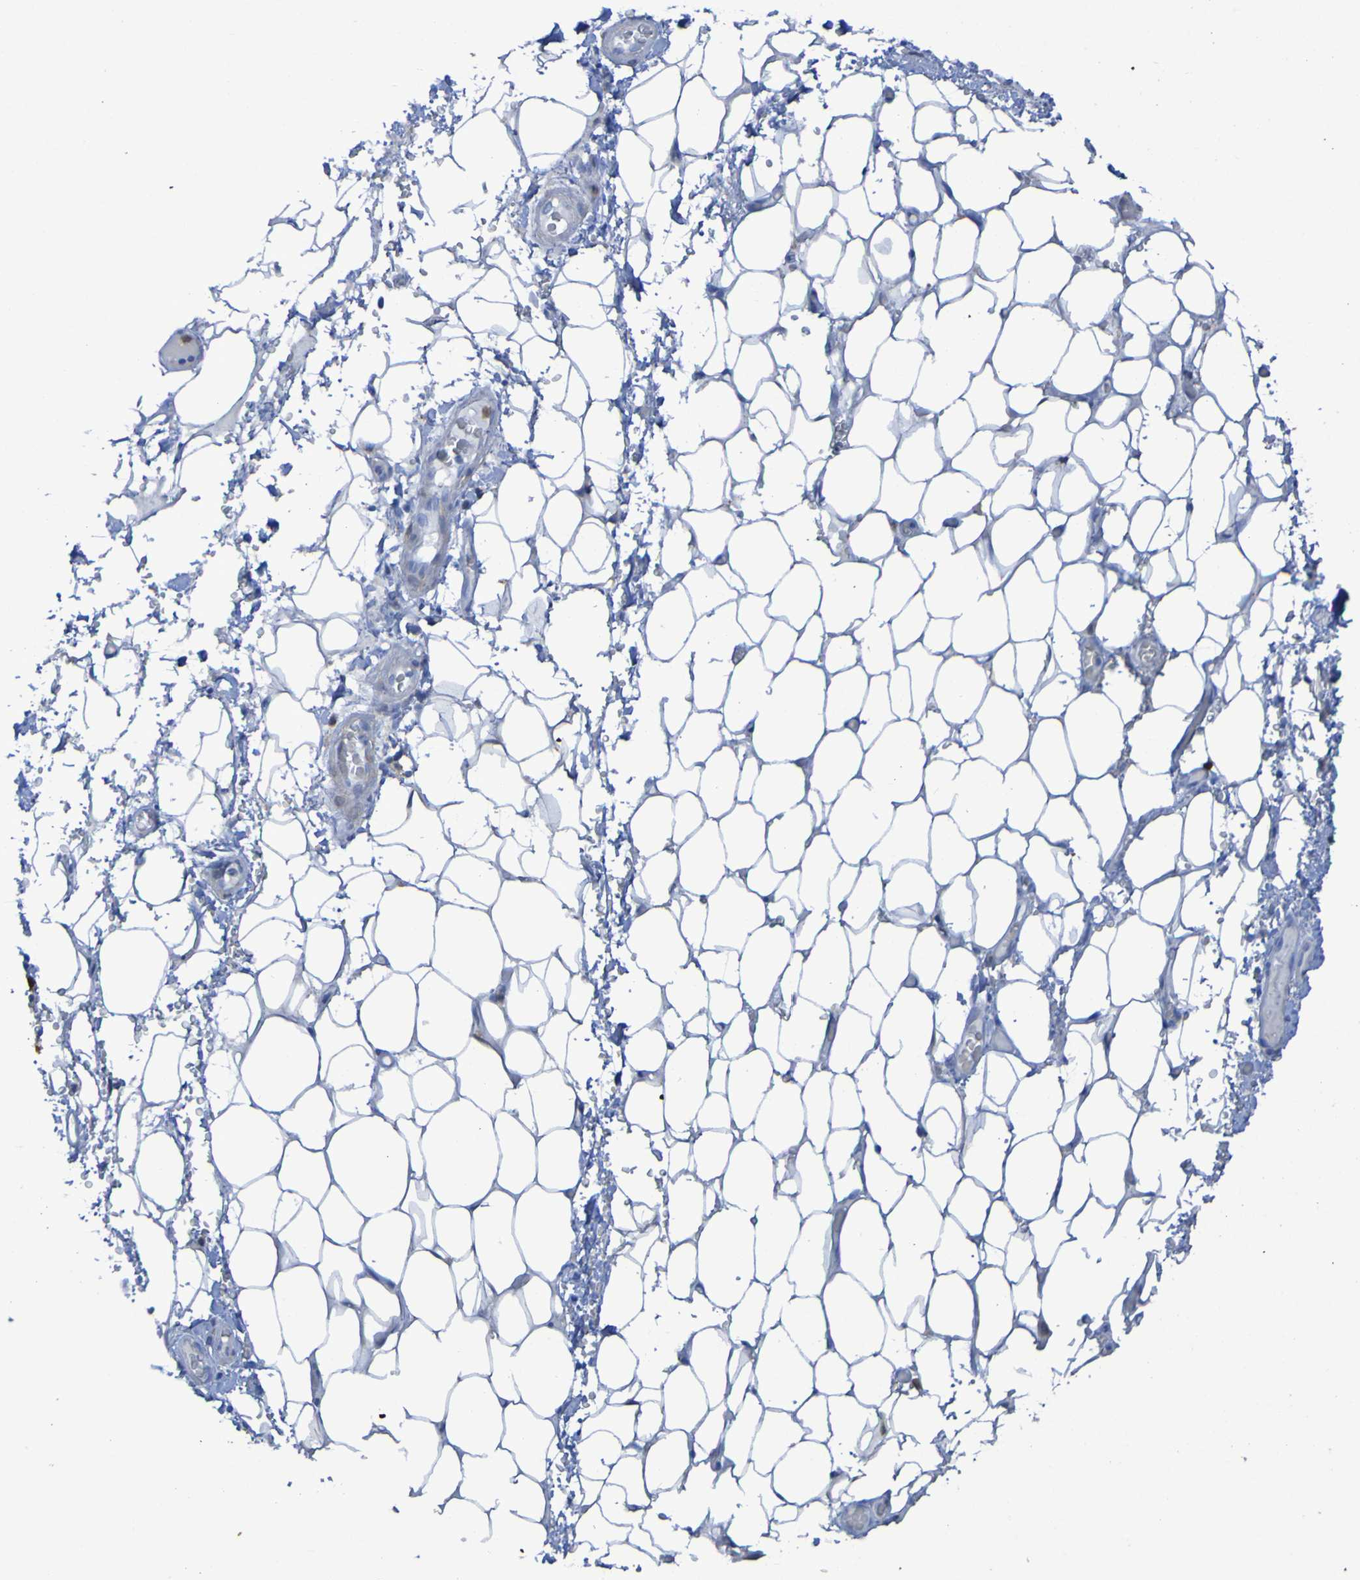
{"staining": {"intensity": "negative", "quantity": "none", "location": "none"}, "tissue": "adipose tissue", "cell_type": "Adipocytes", "image_type": "normal", "snomed": [{"axis": "morphology", "description": "Normal tissue, NOS"}, {"axis": "morphology", "description": "Adenocarcinoma, NOS"}, {"axis": "topography", "description": "Esophagus"}], "caption": "IHC of benign human adipose tissue shows no staining in adipocytes. (DAB immunohistochemistry with hematoxylin counter stain).", "gene": "MPPE1", "patient": {"sex": "male", "age": 62}}